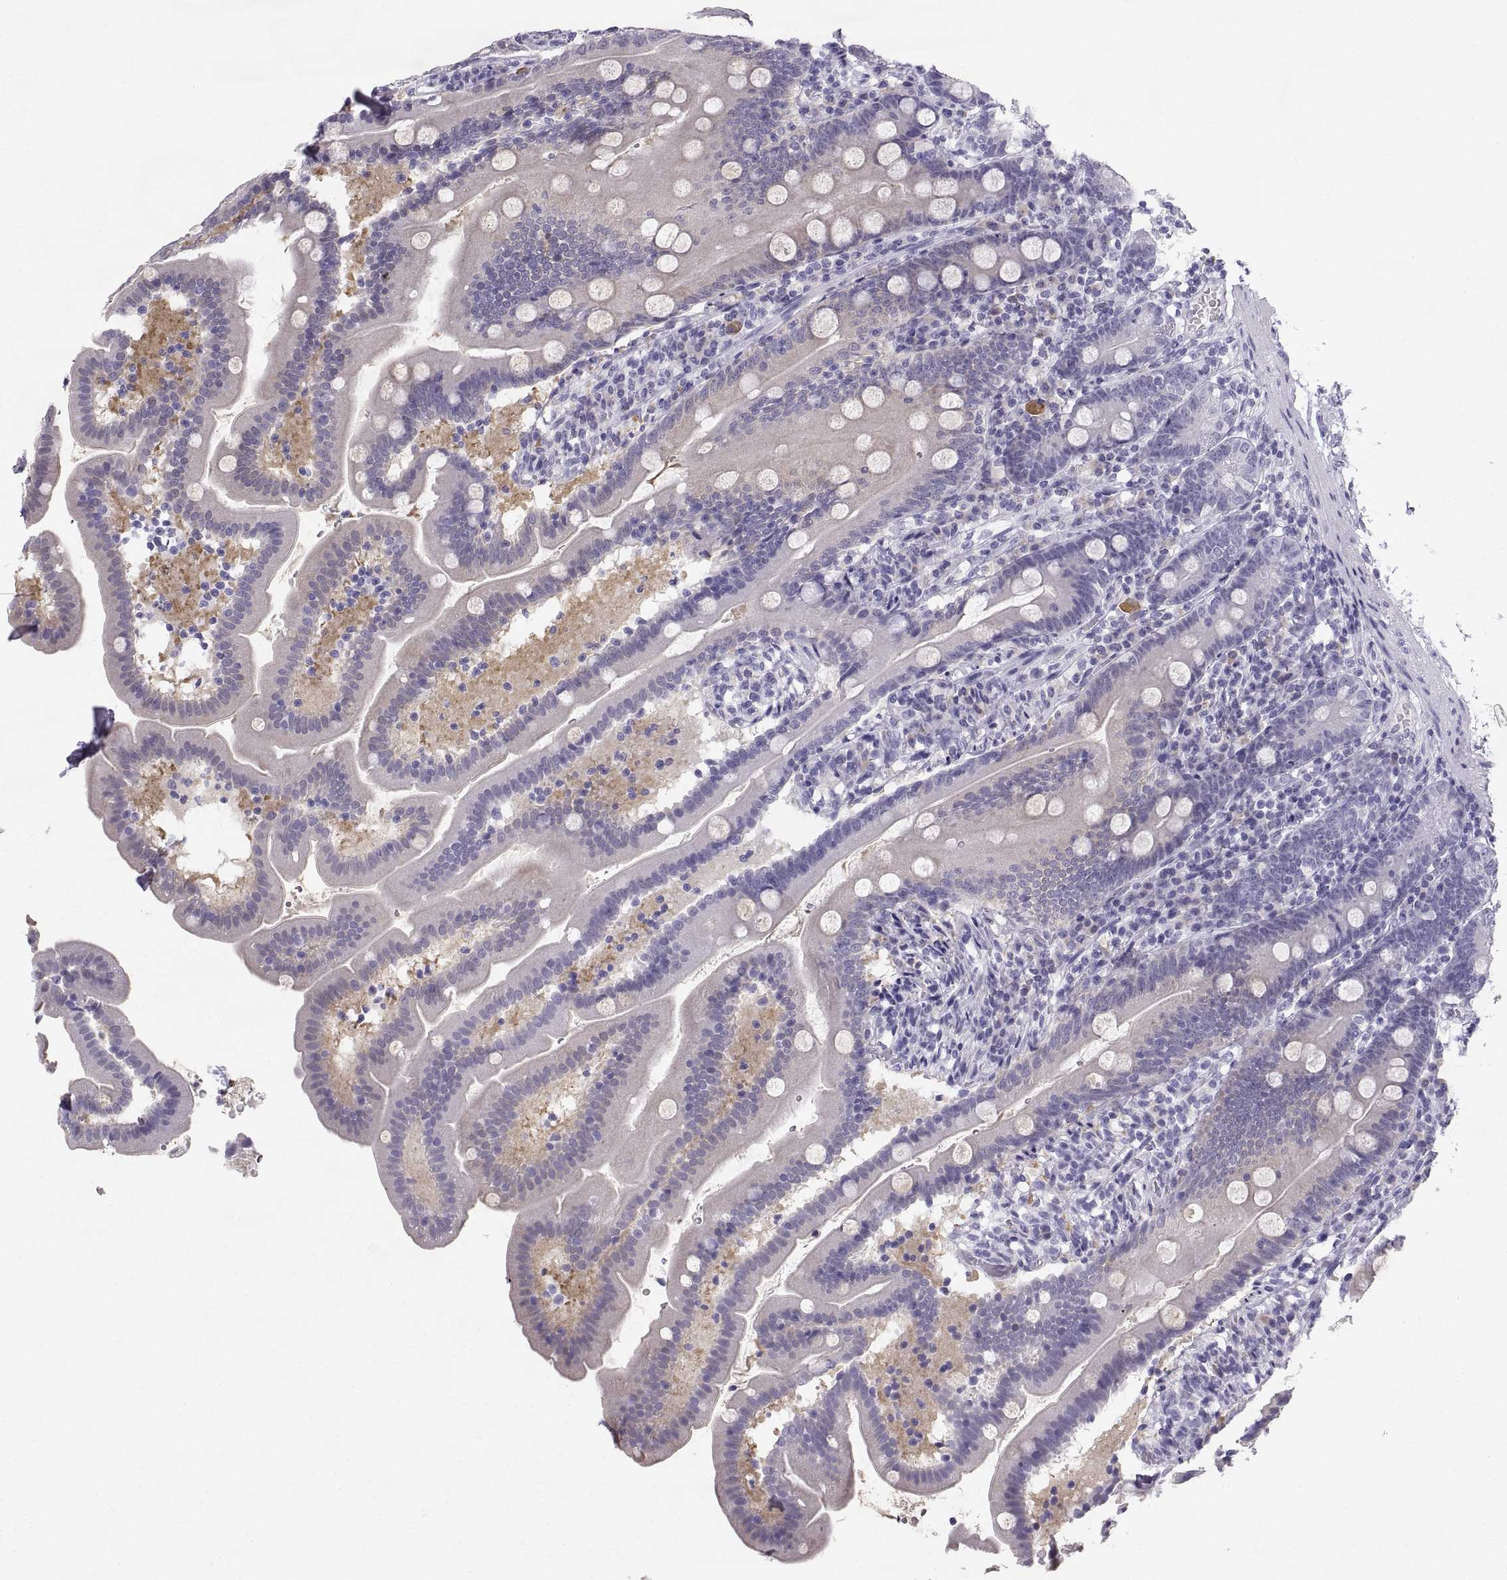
{"staining": {"intensity": "negative", "quantity": "none", "location": "none"}, "tissue": "duodenum", "cell_type": "Glandular cells", "image_type": "normal", "snomed": [{"axis": "morphology", "description": "Normal tissue, NOS"}, {"axis": "topography", "description": "Duodenum"}], "caption": "An image of human duodenum is negative for staining in glandular cells. (Brightfield microscopy of DAB (3,3'-diaminobenzidine) IHC at high magnification).", "gene": "SLC22A6", "patient": {"sex": "female", "age": 67}}